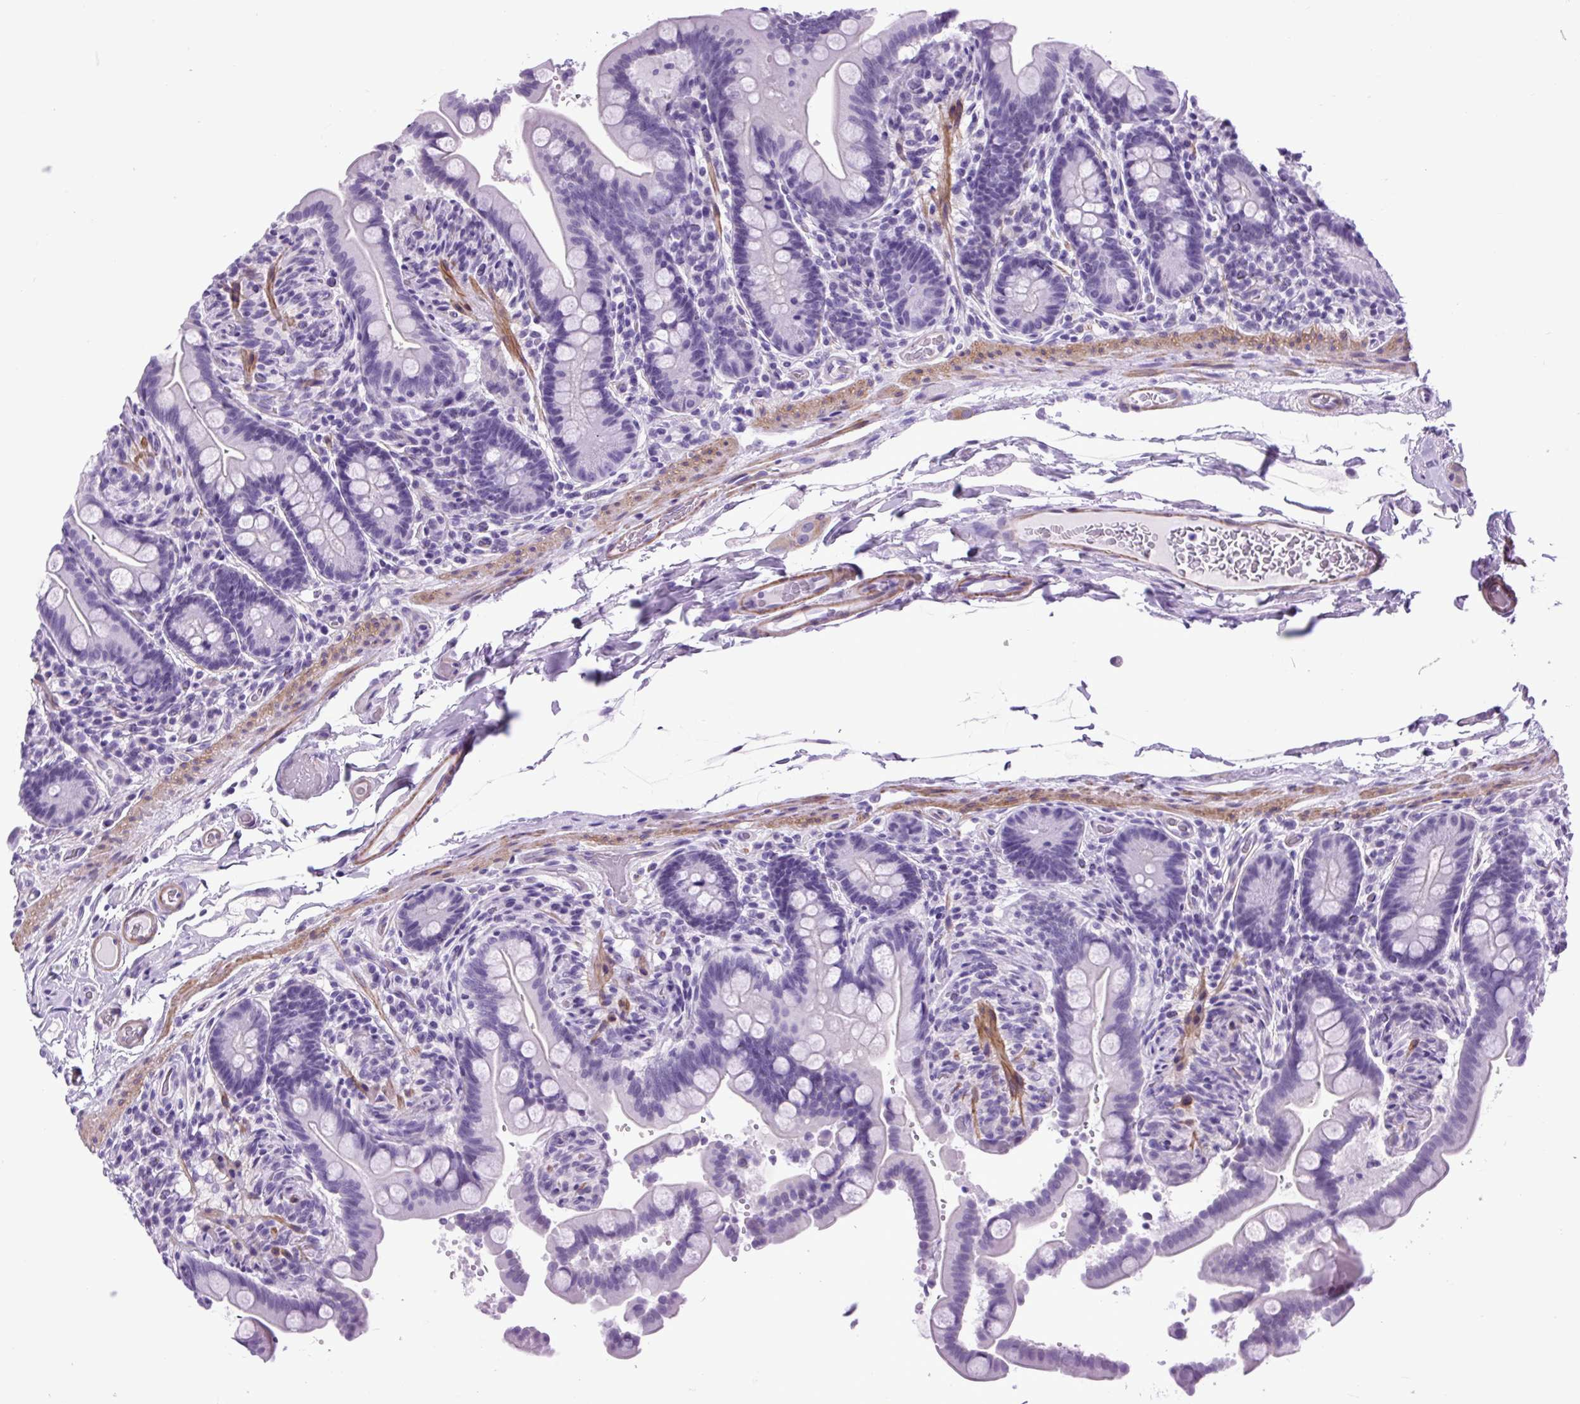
{"staining": {"intensity": "negative", "quantity": "none", "location": "none"}, "tissue": "colon", "cell_type": "Endothelial cells", "image_type": "normal", "snomed": [{"axis": "morphology", "description": "Normal tissue, NOS"}, {"axis": "topography", "description": "Smooth muscle"}, {"axis": "topography", "description": "Colon"}], "caption": "IHC histopathology image of unremarkable colon: human colon stained with DAB exhibits no significant protein positivity in endothelial cells. Nuclei are stained in blue.", "gene": "DPP6", "patient": {"sex": "male", "age": 73}}